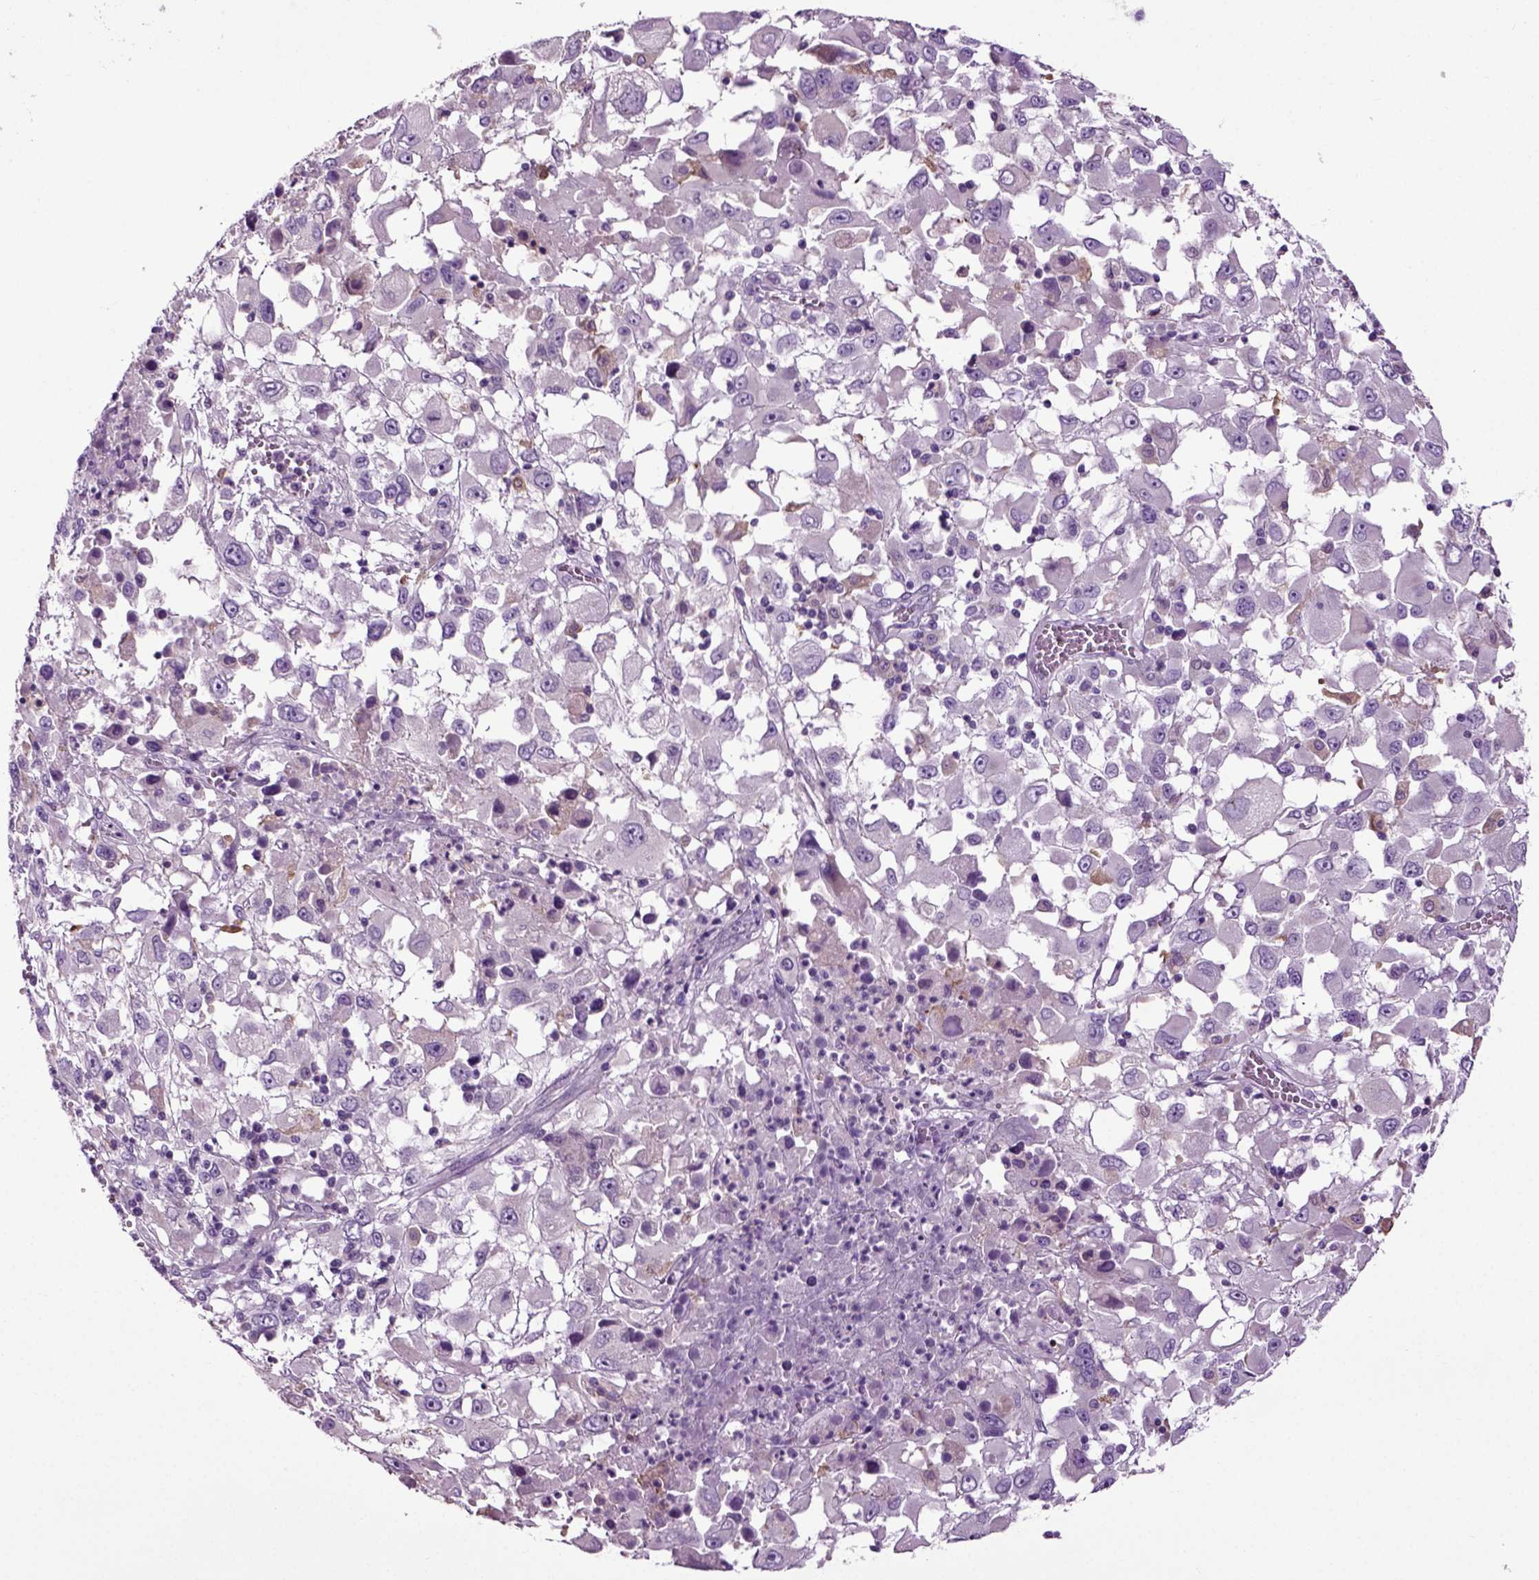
{"staining": {"intensity": "negative", "quantity": "none", "location": "none"}, "tissue": "melanoma", "cell_type": "Tumor cells", "image_type": "cancer", "snomed": [{"axis": "morphology", "description": "Malignant melanoma, Metastatic site"}, {"axis": "topography", "description": "Soft tissue"}], "caption": "A high-resolution photomicrograph shows immunohistochemistry (IHC) staining of melanoma, which demonstrates no significant staining in tumor cells.", "gene": "DNAH10", "patient": {"sex": "male", "age": 50}}